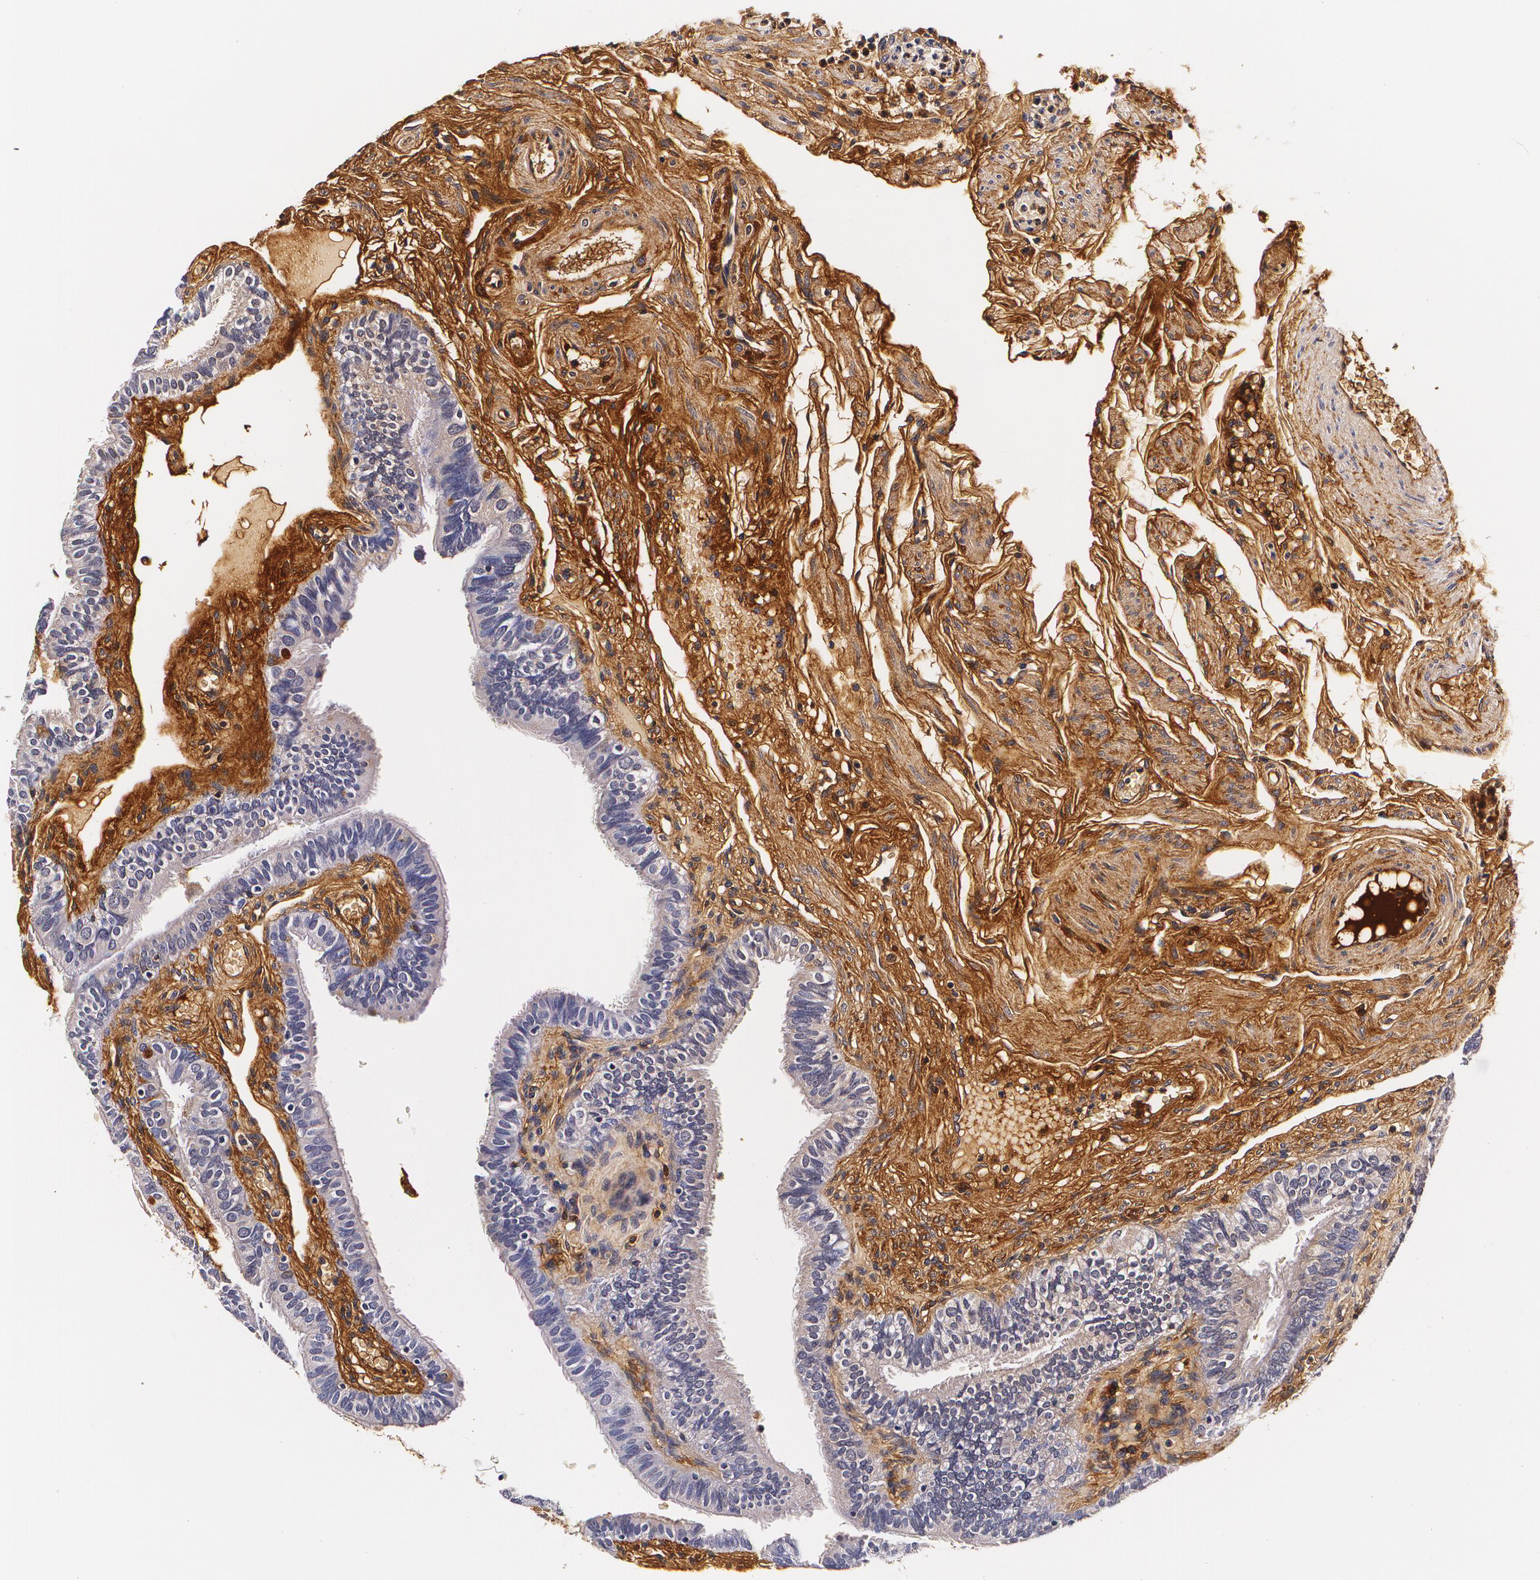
{"staining": {"intensity": "negative", "quantity": "none", "location": "none"}, "tissue": "fallopian tube", "cell_type": "Glandular cells", "image_type": "normal", "snomed": [{"axis": "morphology", "description": "Normal tissue, NOS"}, {"axis": "morphology", "description": "Dermoid, NOS"}, {"axis": "topography", "description": "Fallopian tube"}], "caption": "DAB (3,3'-diaminobenzidine) immunohistochemical staining of unremarkable fallopian tube exhibits no significant expression in glandular cells.", "gene": "TTR", "patient": {"sex": "female", "age": 33}}